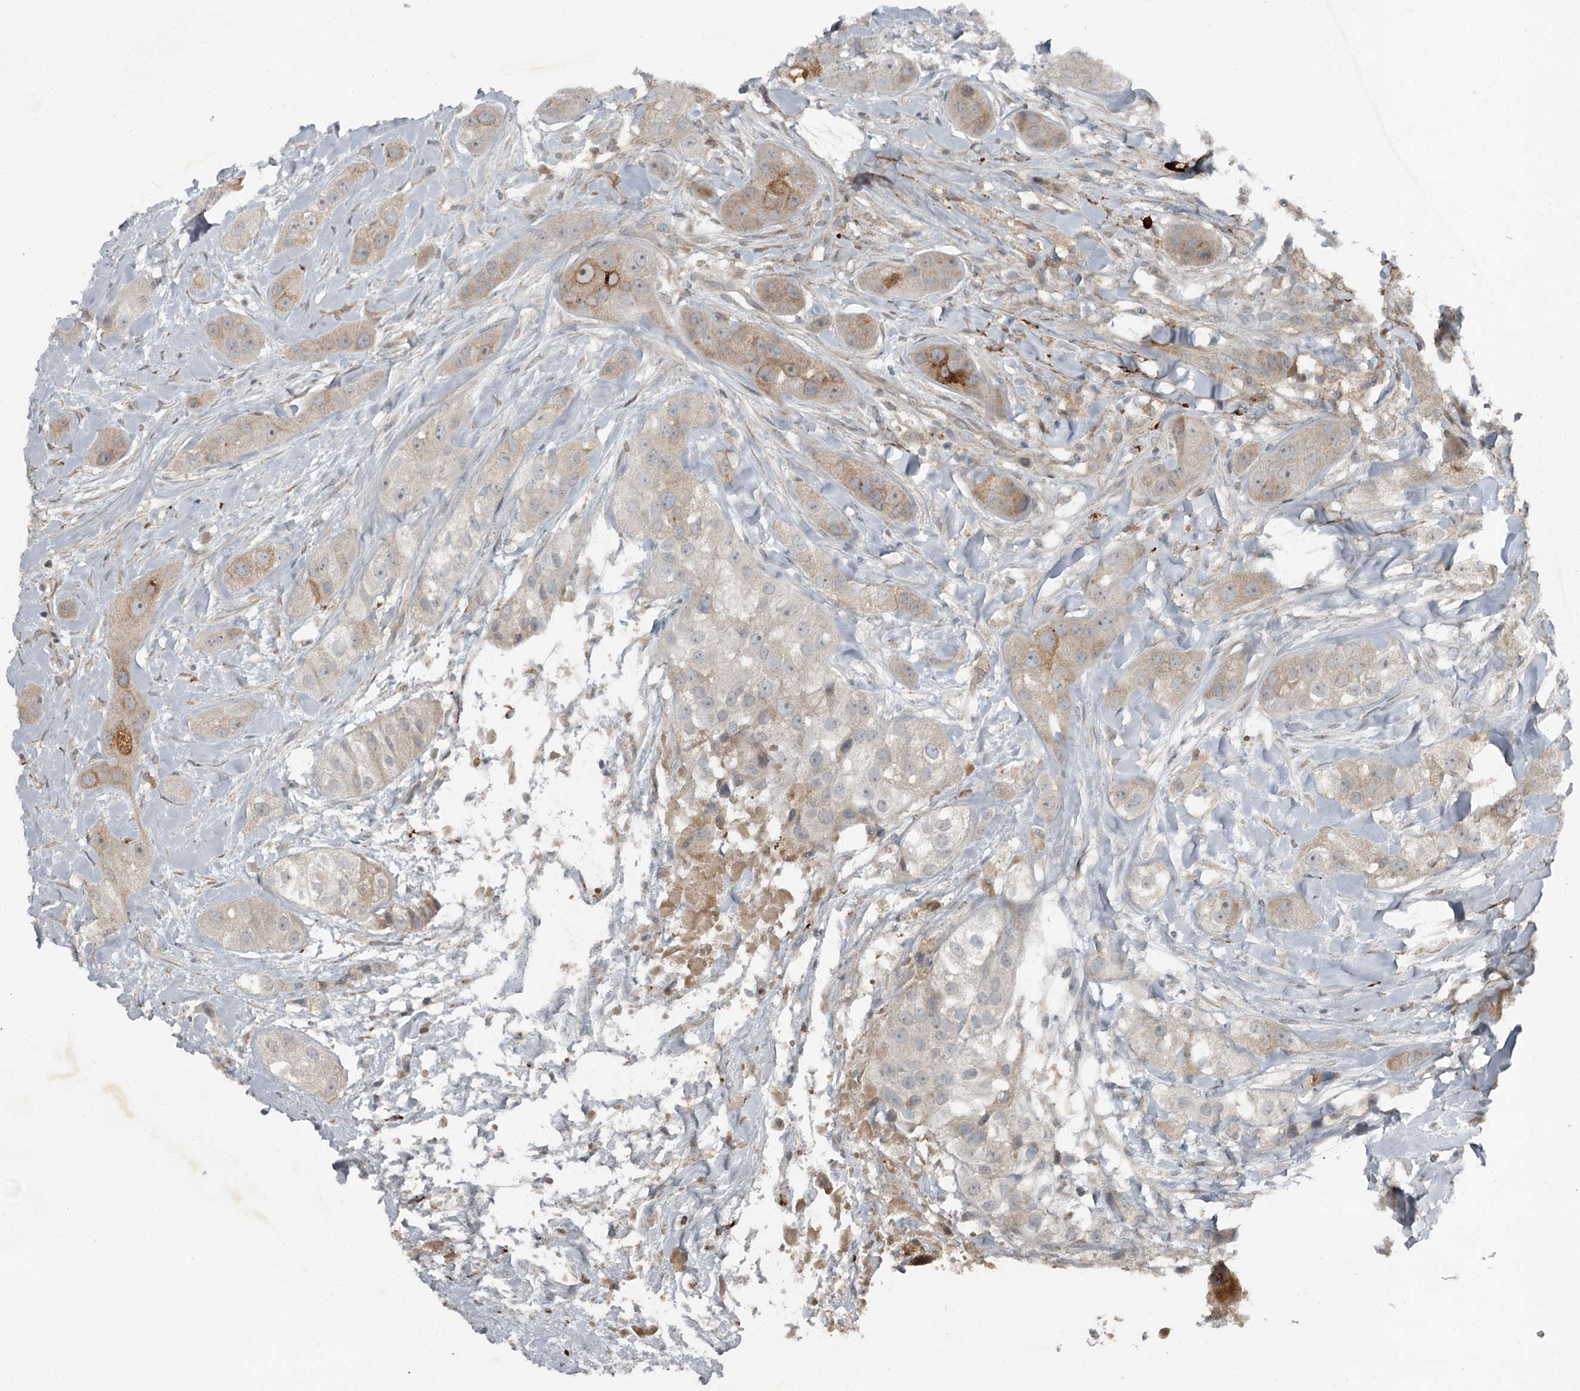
{"staining": {"intensity": "moderate", "quantity": "25%-75%", "location": "cytoplasmic/membranous"}, "tissue": "head and neck cancer", "cell_type": "Tumor cells", "image_type": "cancer", "snomed": [{"axis": "morphology", "description": "Normal tissue, NOS"}, {"axis": "morphology", "description": "Squamous cell carcinoma, NOS"}, {"axis": "topography", "description": "Skeletal muscle"}, {"axis": "topography", "description": "Head-Neck"}], "caption": "Immunohistochemistry (DAB) staining of head and neck cancer exhibits moderate cytoplasmic/membranous protein expression in approximately 25%-75% of tumor cells.", "gene": "SLC39A8", "patient": {"sex": "male", "age": 51}}